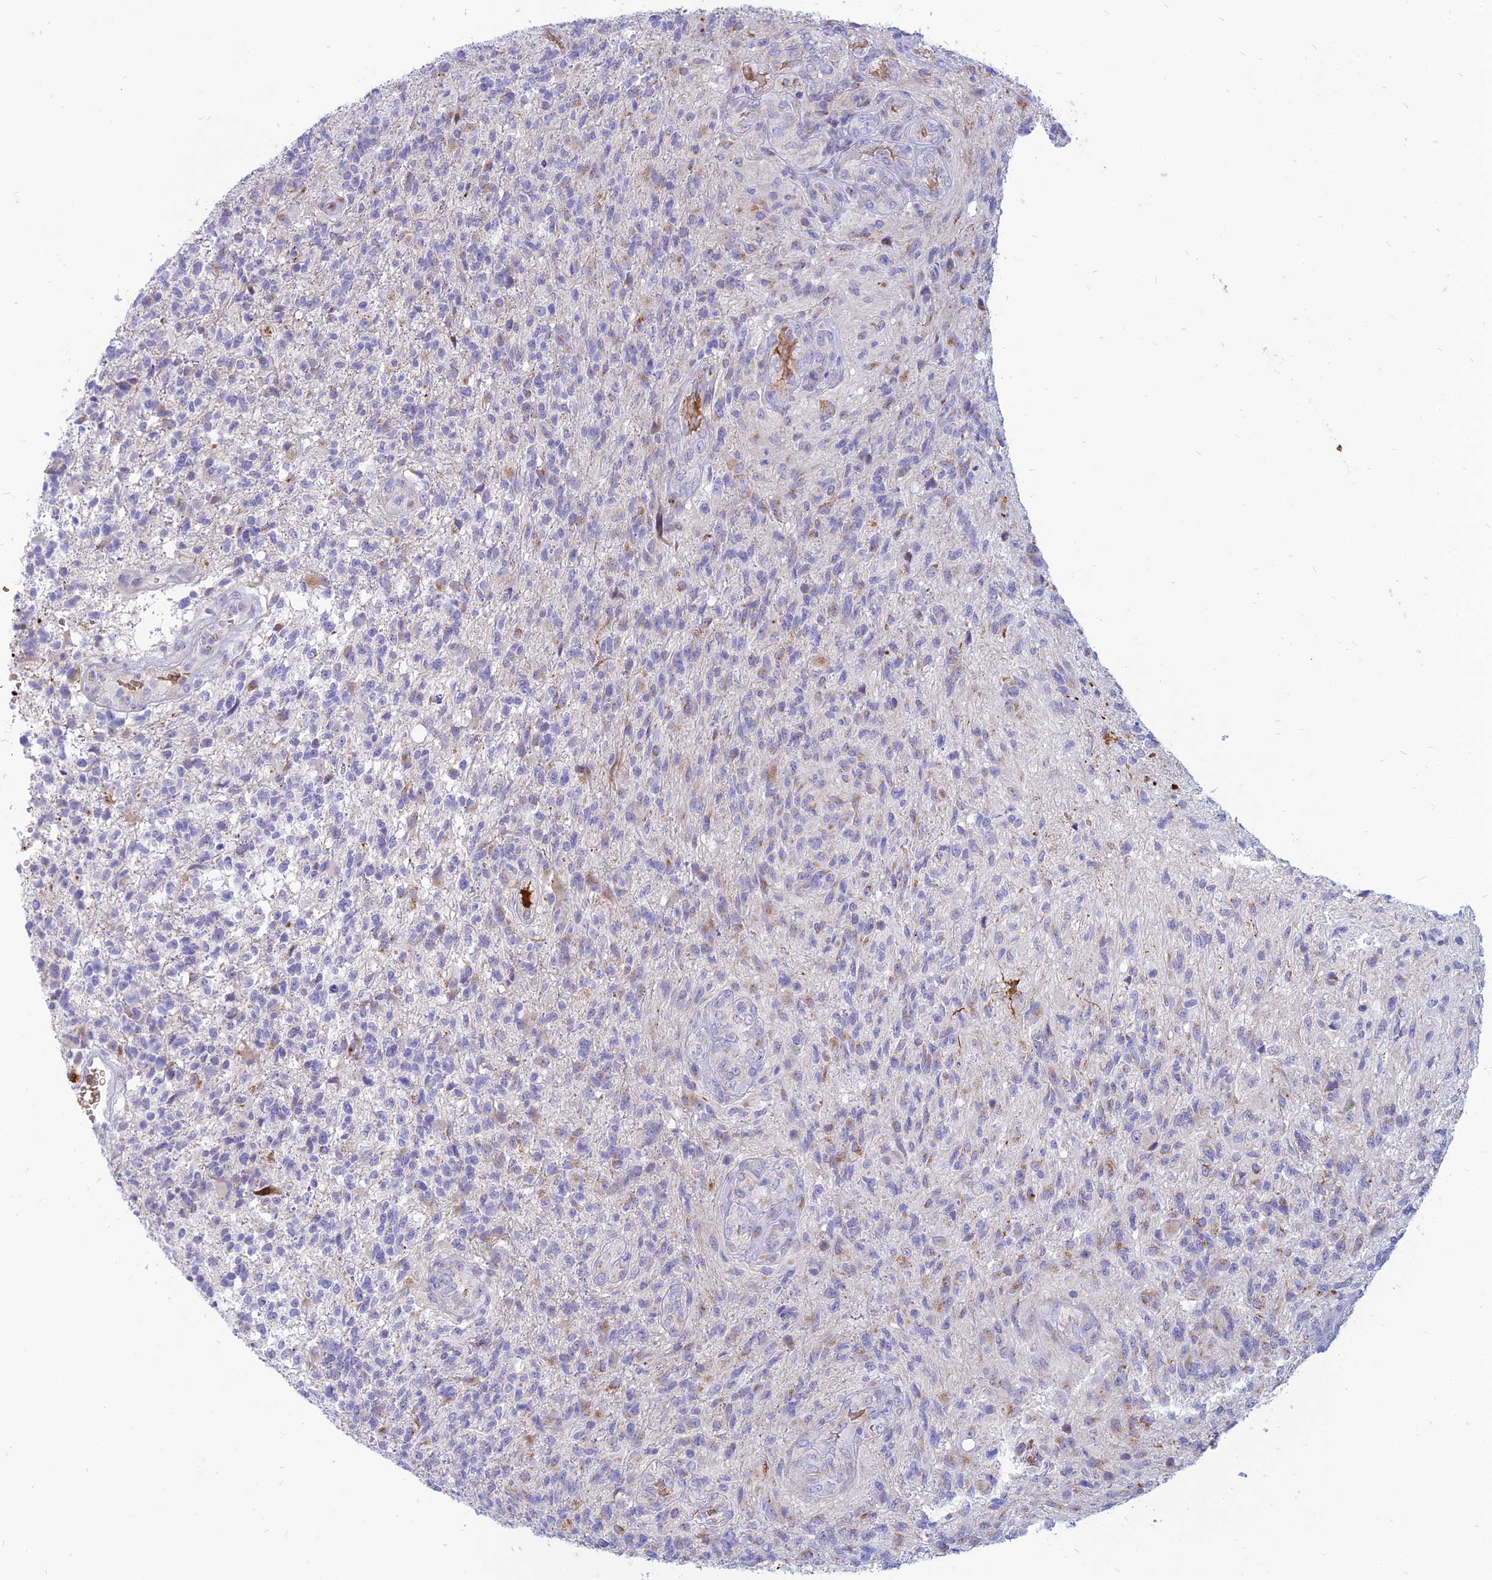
{"staining": {"intensity": "negative", "quantity": "none", "location": "none"}, "tissue": "glioma", "cell_type": "Tumor cells", "image_type": "cancer", "snomed": [{"axis": "morphology", "description": "Glioma, malignant, High grade"}, {"axis": "topography", "description": "Brain"}], "caption": "Micrograph shows no significant protein staining in tumor cells of malignant glioma (high-grade).", "gene": "HHAT", "patient": {"sex": "male", "age": 56}}